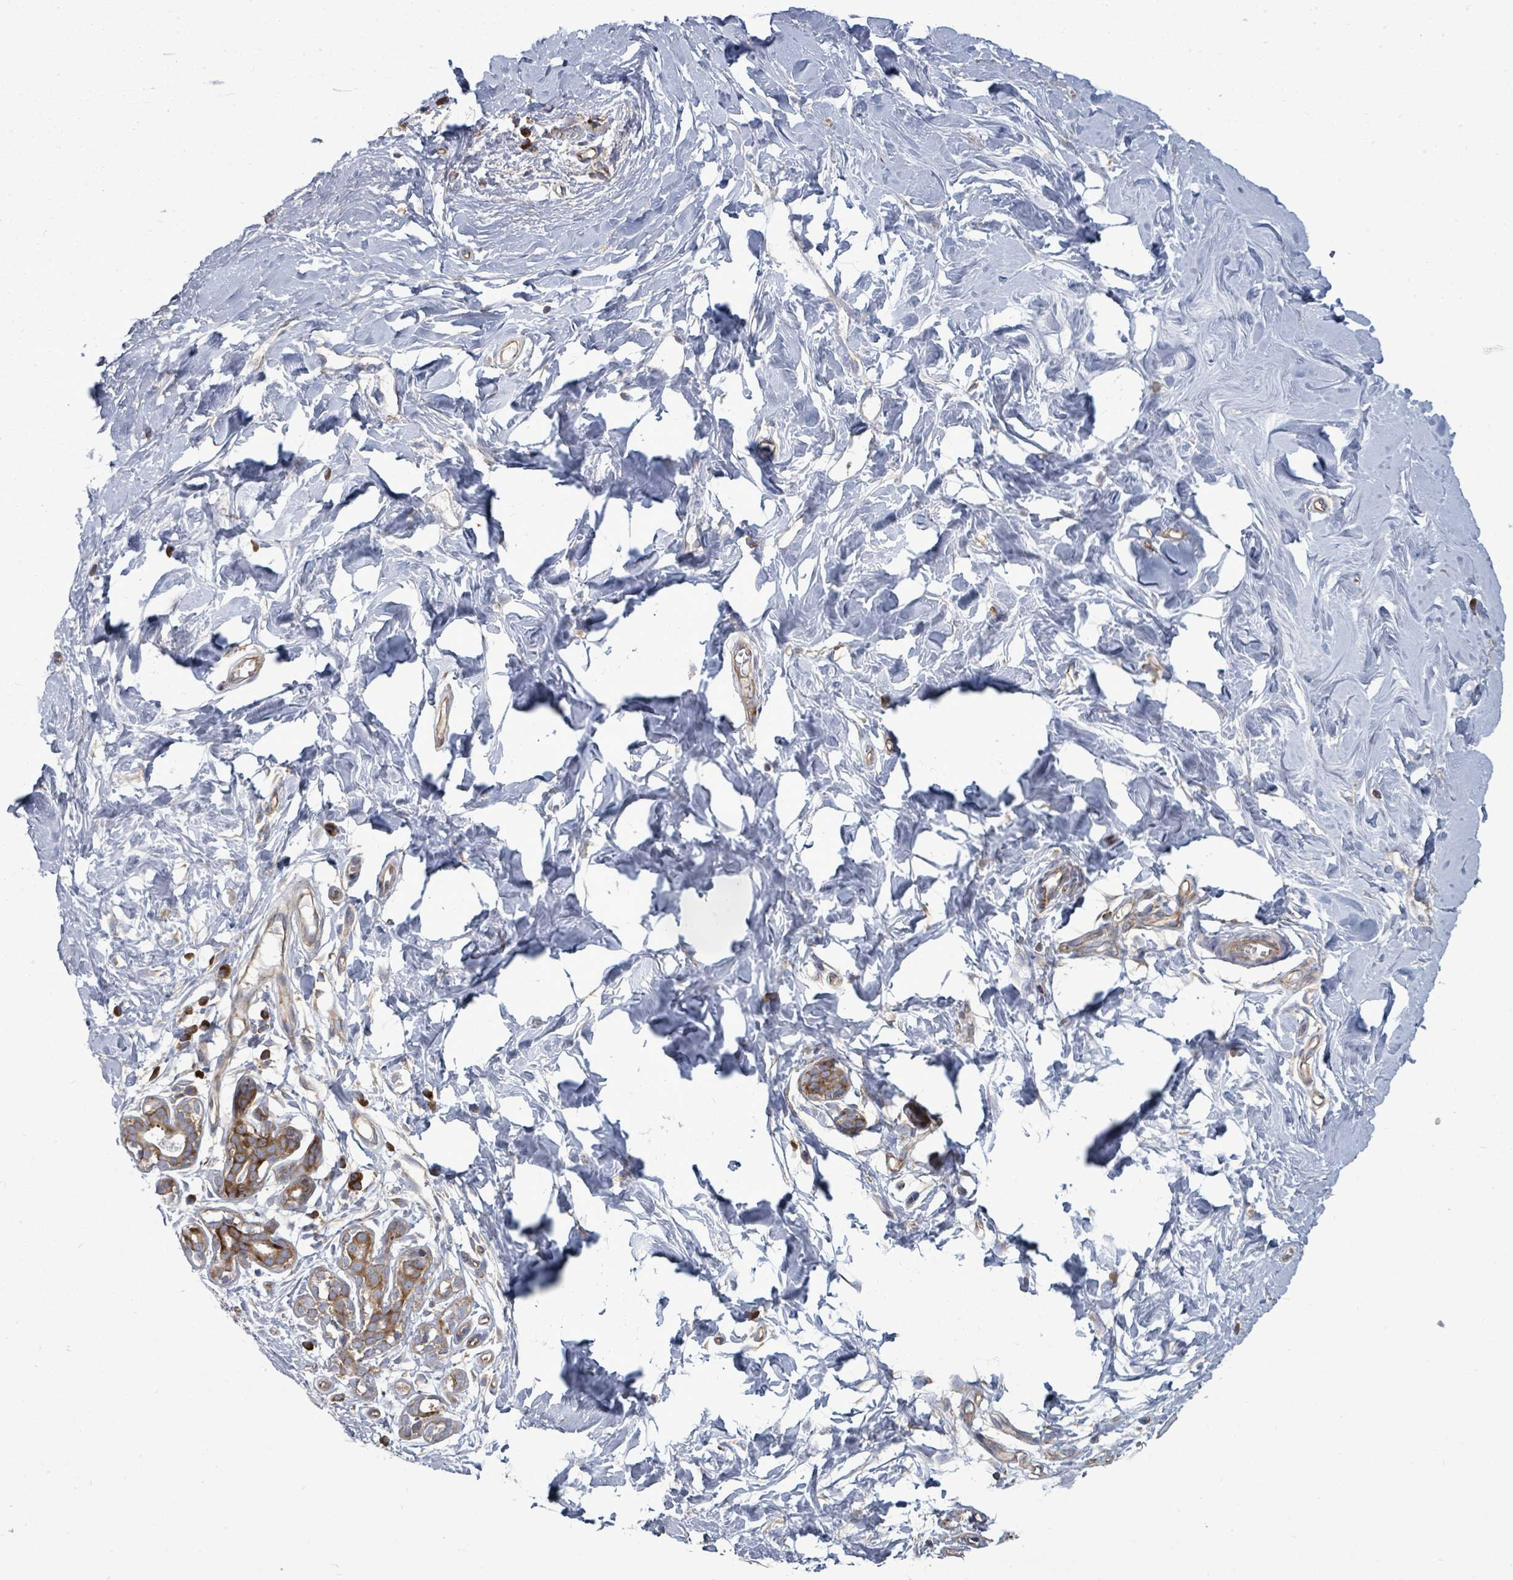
{"staining": {"intensity": "negative", "quantity": "none", "location": "none"}, "tissue": "breast", "cell_type": "Adipocytes", "image_type": "normal", "snomed": [{"axis": "morphology", "description": "Normal tissue, NOS"}, {"axis": "topography", "description": "Breast"}], "caption": "Immunohistochemical staining of unremarkable human breast exhibits no significant expression in adipocytes.", "gene": "EIF3CL", "patient": {"sex": "female", "age": 27}}